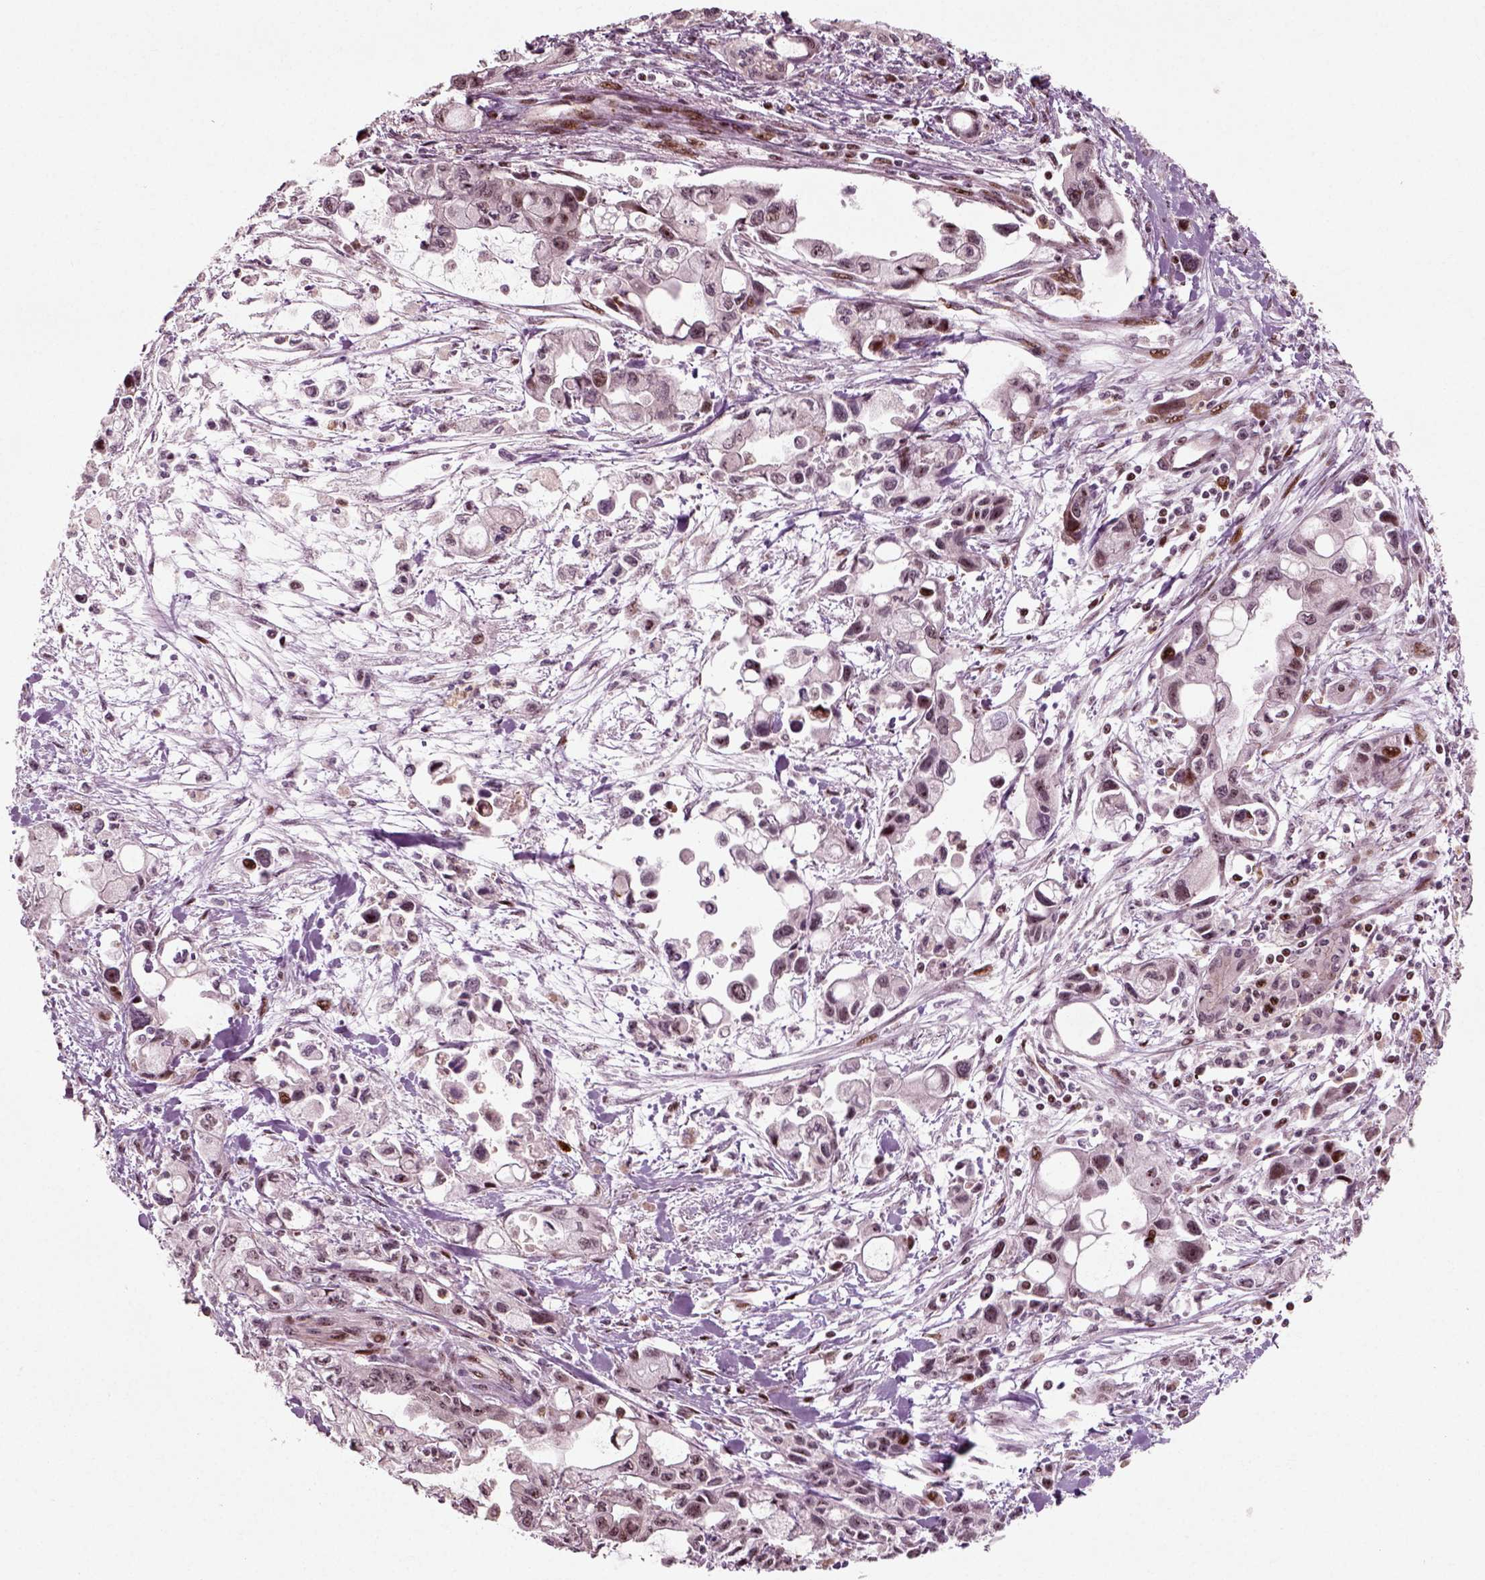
{"staining": {"intensity": "strong", "quantity": "<25%", "location": "nuclear"}, "tissue": "pancreatic cancer", "cell_type": "Tumor cells", "image_type": "cancer", "snomed": [{"axis": "morphology", "description": "Adenocarcinoma, NOS"}, {"axis": "topography", "description": "Pancreas"}], "caption": "A micrograph of pancreatic cancer (adenocarcinoma) stained for a protein reveals strong nuclear brown staining in tumor cells. (Brightfield microscopy of DAB IHC at high magnification).", "gene": "CDC14A", "patient": {"sex": "female", "age": 61}}